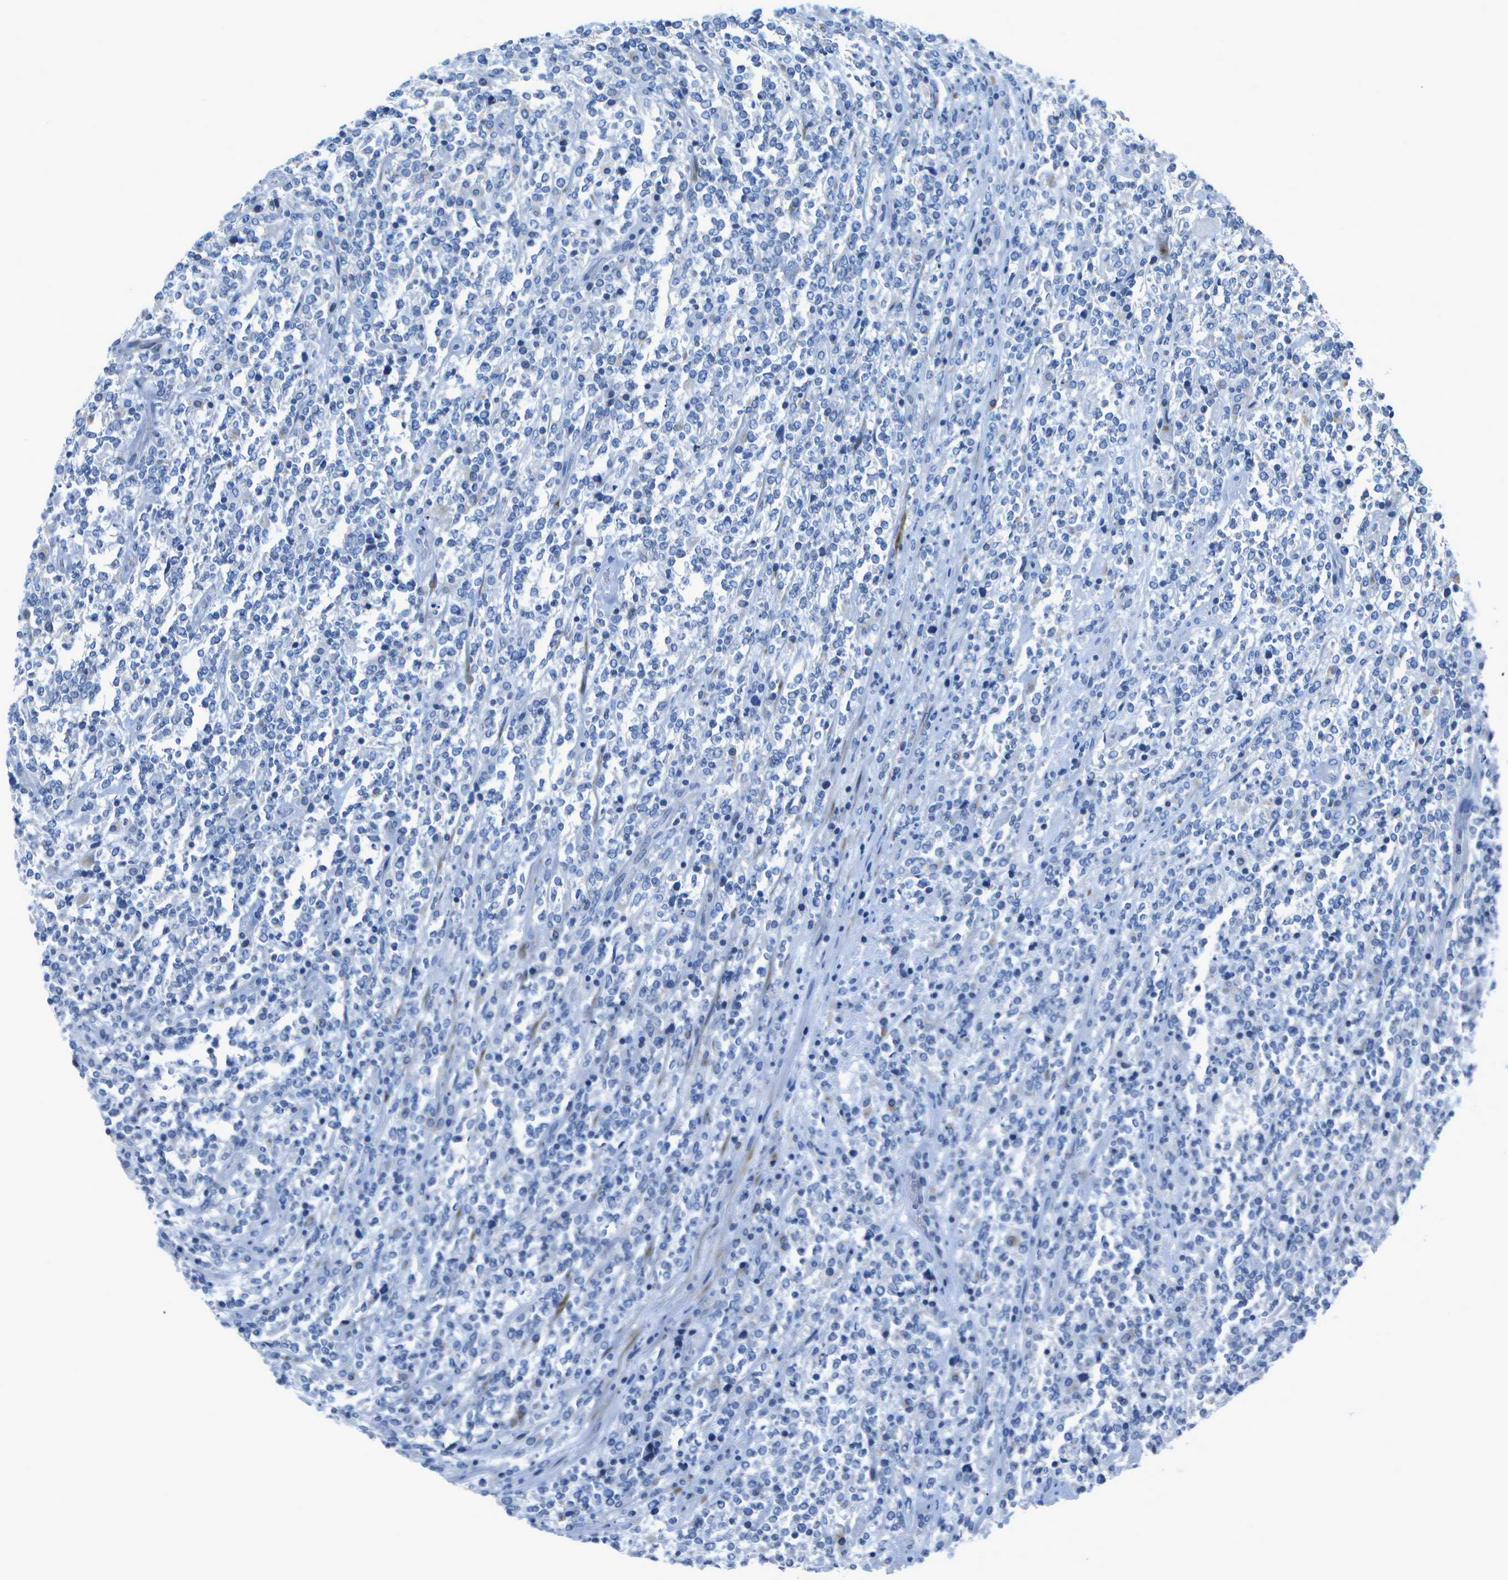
{"staining": {"intensity": "negative", "quantity": "none", "location": "none"}, "tissue": "lymphoma", "cell_type": "Tumor cells", "image_type": "cancer", "snomed": [{"axis": "morphology", "description": "Malignant lymphoma, non-Hodgkin's type, High grade"}, {"axis": "topography", "description": "Soft tissue"}], "caption": "Lymphoma was stained to show a protein in brown. There is no significant expression in tumor cells.", "gene": "DCT", "patient": {"sex": "male", "age": 18}}